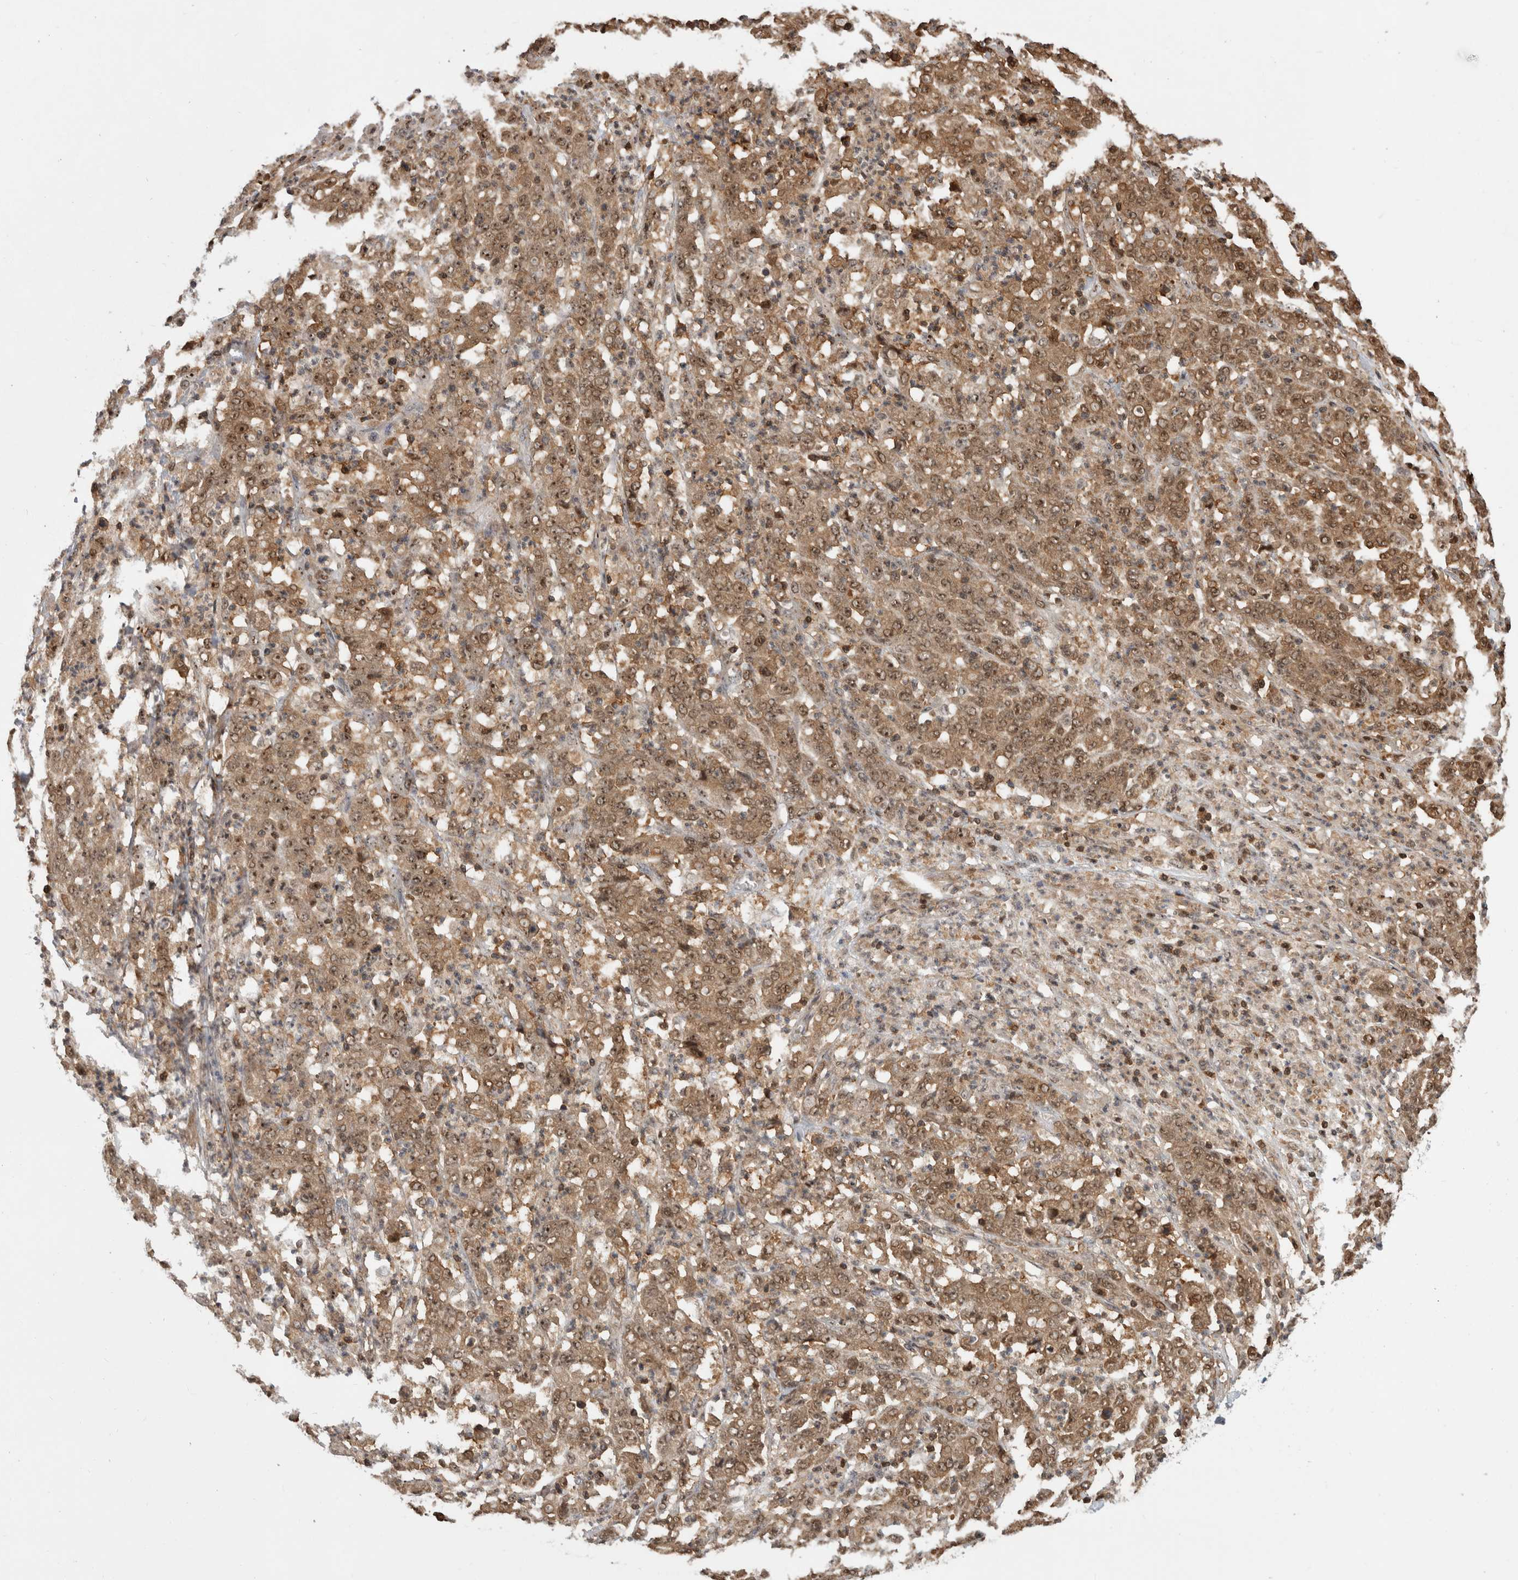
{"staining": {"intensity": "moderate", "quantity": ">75%", "location": "cytoplasmic/membranous,nuclear"}, "tissue": "stomach cancer", "cell_type": "Tumor cells", "image_type": "cancer", "snomed": [{"axis": "morphology", "description": "Adenocarcinoma, NOS"}, {"axis": "topography", "description": "Stomach, lower"}], "caption": "Adenocarcinoma (stomach) tissue displays moderate cytoplasmic/membranous and nuclear expression in approximately >75% of tumor cells, visualized by immunohistochemistry.", "gene": "TDRD7", "patient": {"sex": "female", "age": 71}}